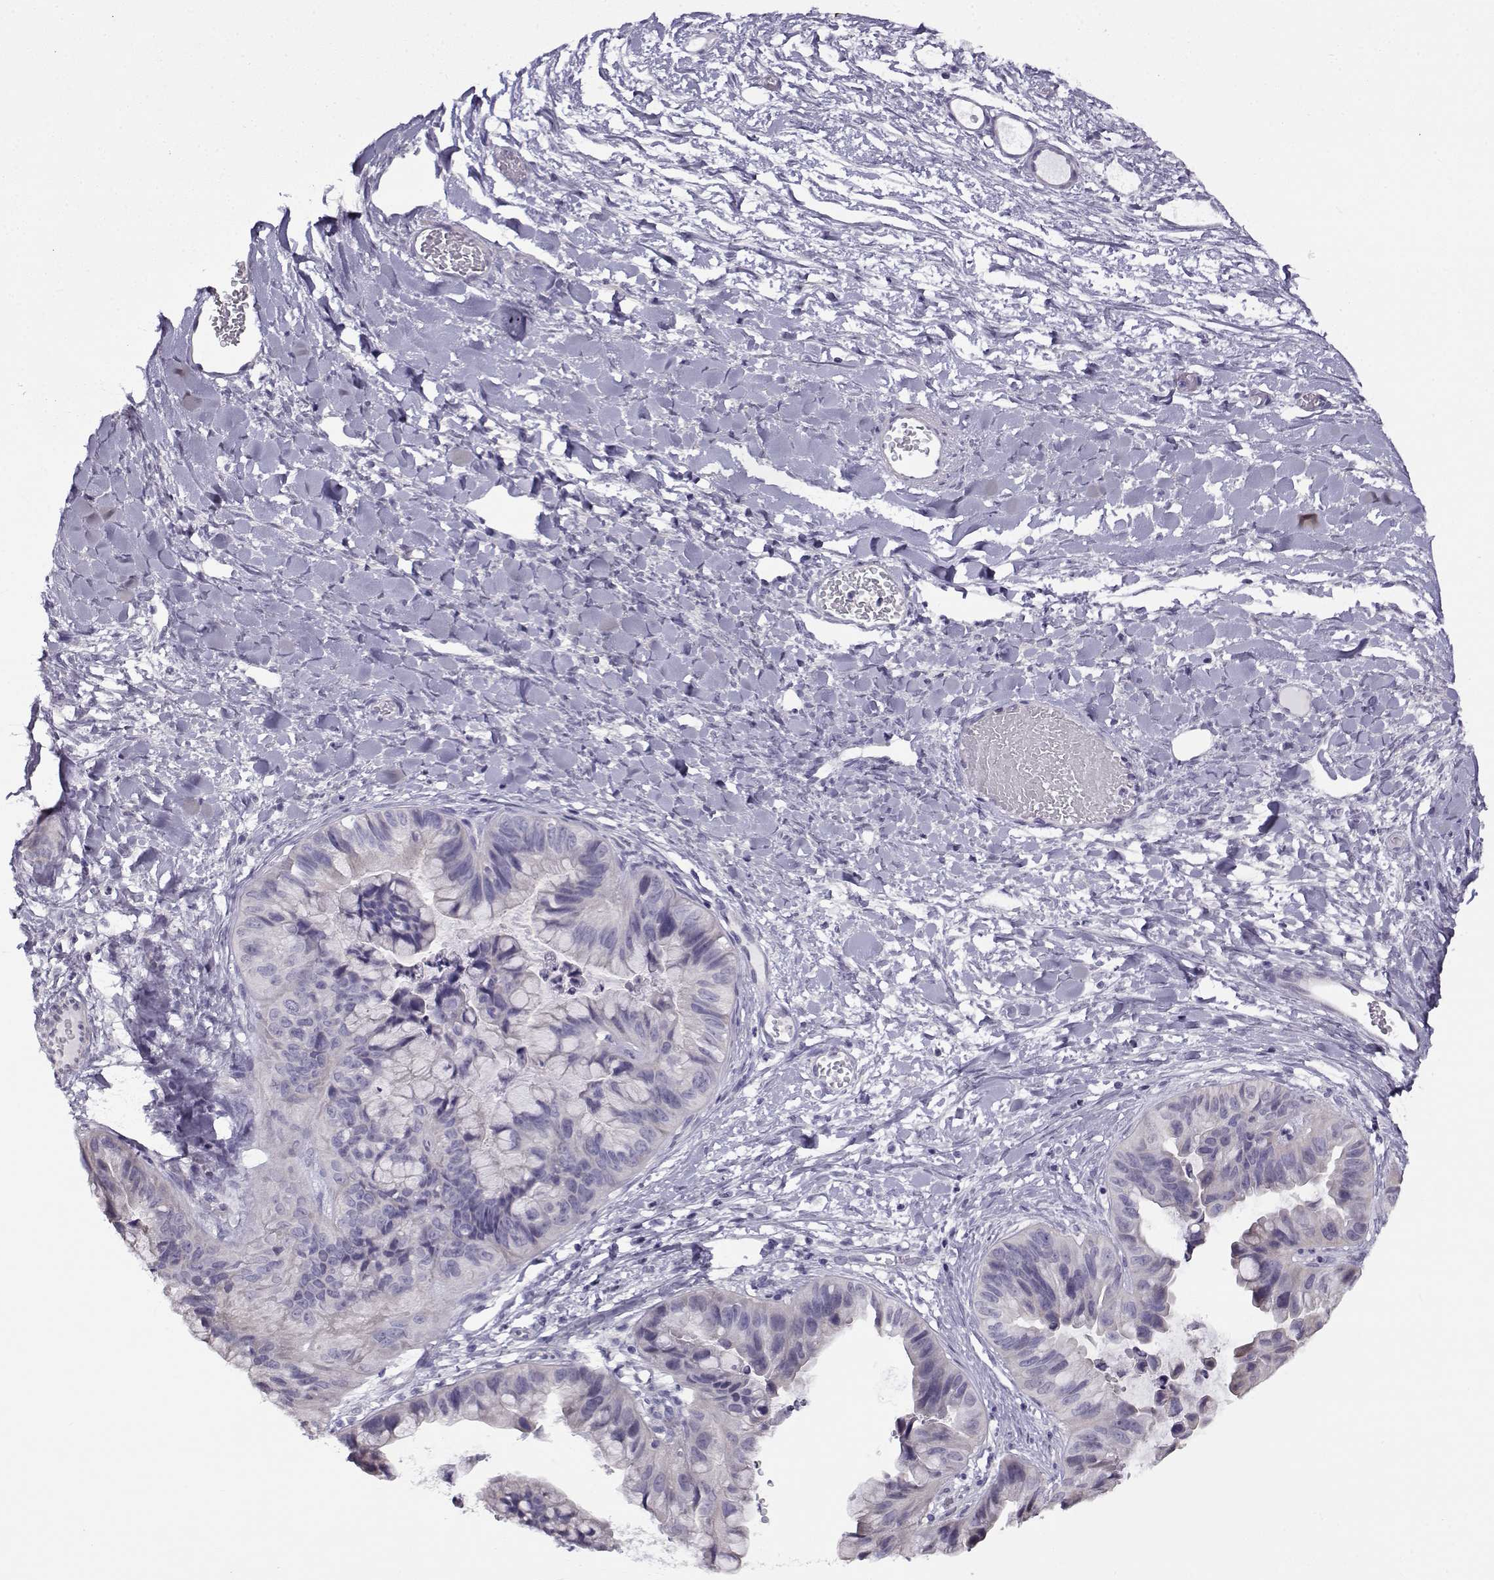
{"staining": {"intensity": "negative", "quantity": "none", "location": "none"}, "tissue": "ovarian cancer", "cell_type": "Tumor cells", "image_type": "cancer", "snomed": [{"axis": "morphology", "description": "Cystadenocarcinoma, mucinous, NOS"}, {"axis": "topography", "description": "Ovary"}], "caption": "DAB (3,3'-diaminobenzidine) immunohistochemical staining of ovarian mucinous cystadenocarcinoma shows no significant positivity in tumor cells. Brightfield microscopy of immunohistochemistry (IHC) stained with DAB (3,3'-diaminobenzidine) (brown) and hematoxylin (blue), captured at high magnification.", "gene": "TEX55", "patient": {"sex": "female", "age": 76}}